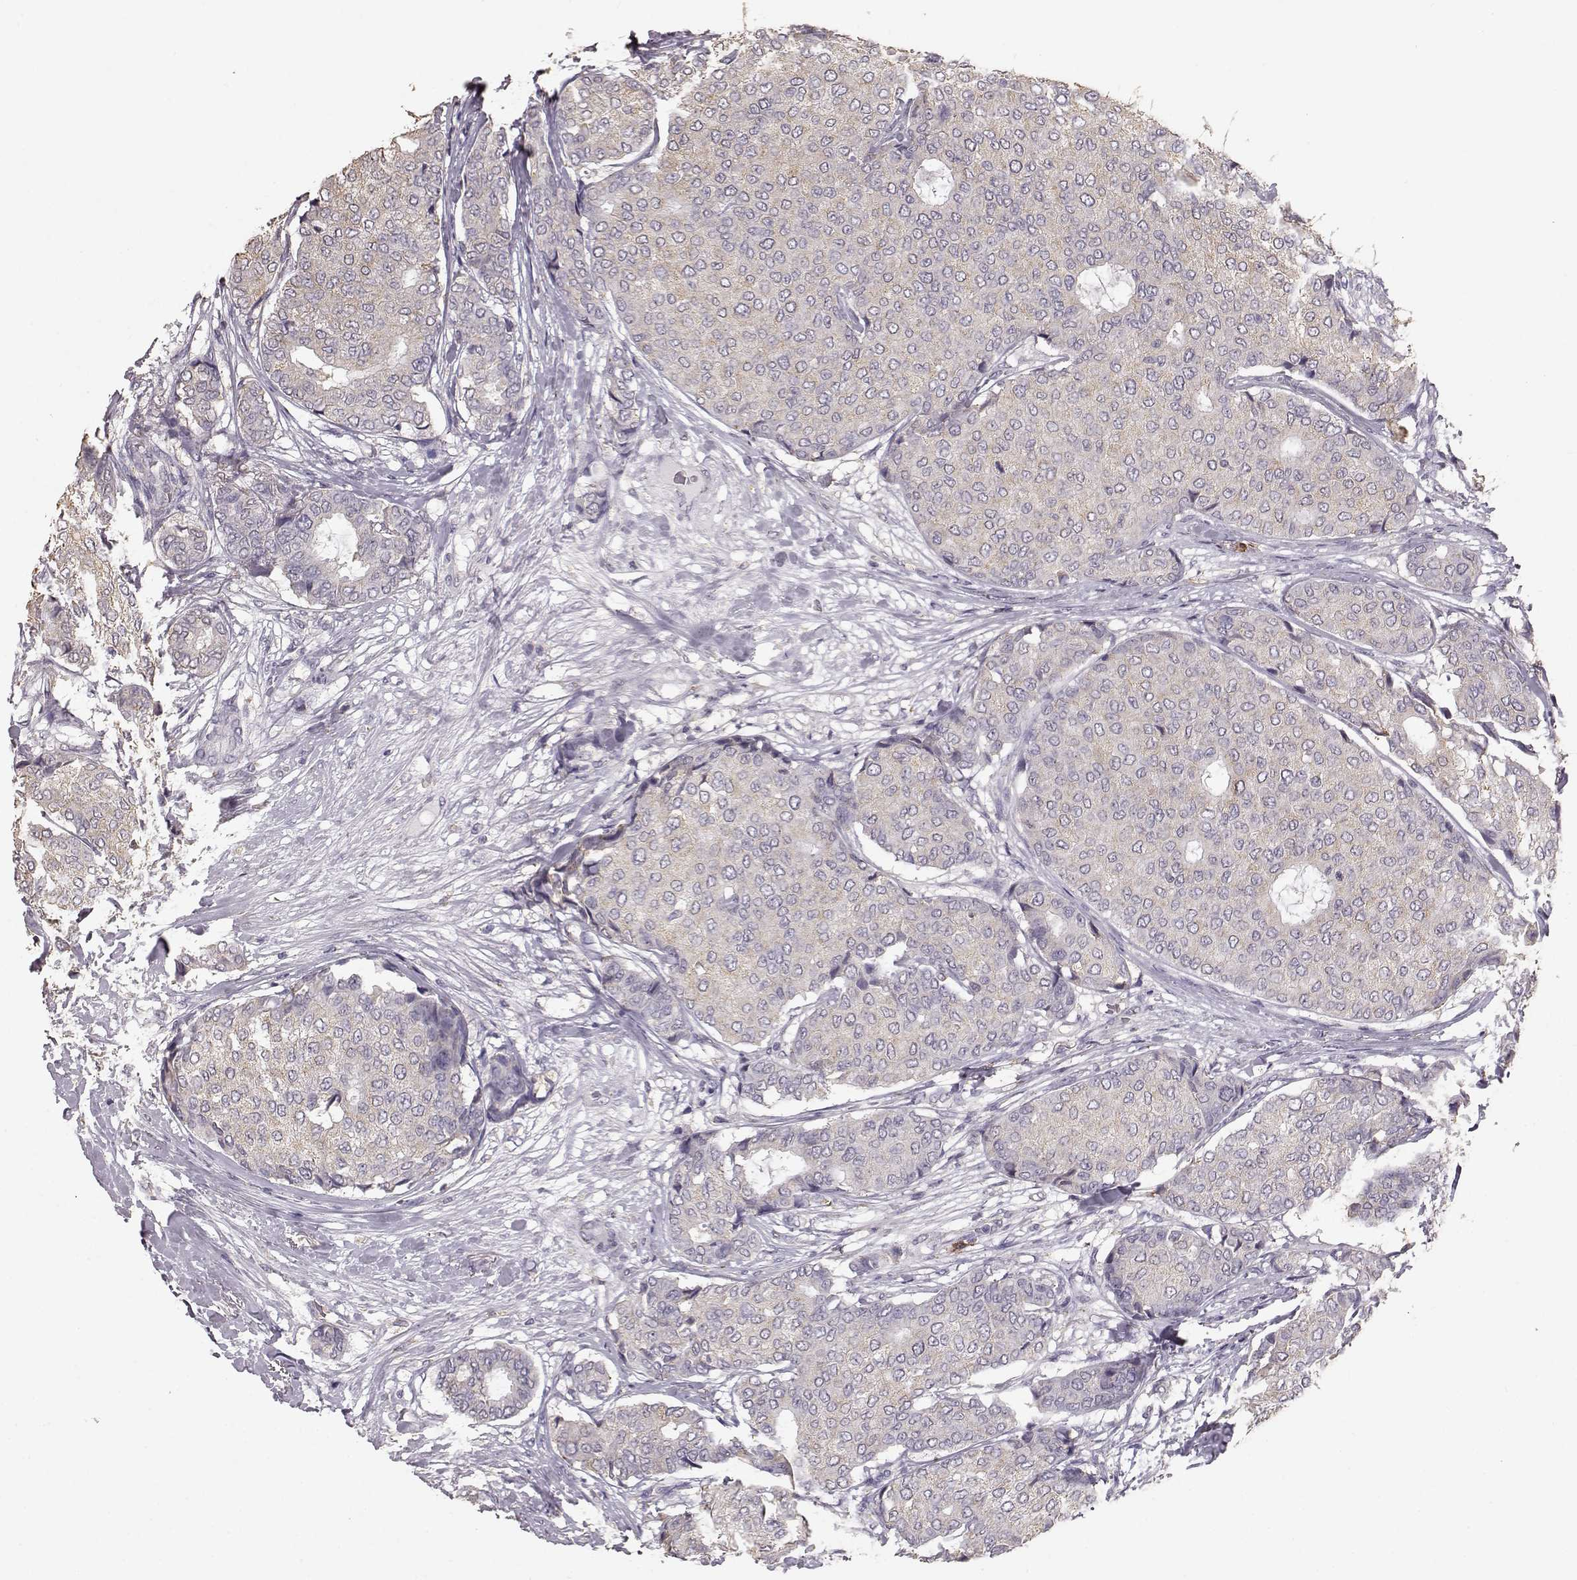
{"staining": {"intensity": "weak", "quantity": "<25%", "location": "cytoplasmic/membranous"}, "tissue": "breast cancer", "cell_type": "Tumor cells", "image_type": "cancer", "snomed": [{"axis": "morphology", "description": "Duct carcinoma"}, {"axis": "topography", "description": "Breast"}], "caption": "Tumor cells are negative for protein expression in human breast cancer. (Immunohistochemistry, brightfield microscopy, high magnification).", "gene": "GABRG3", "patient": {"sex": "female", "age": 75}}